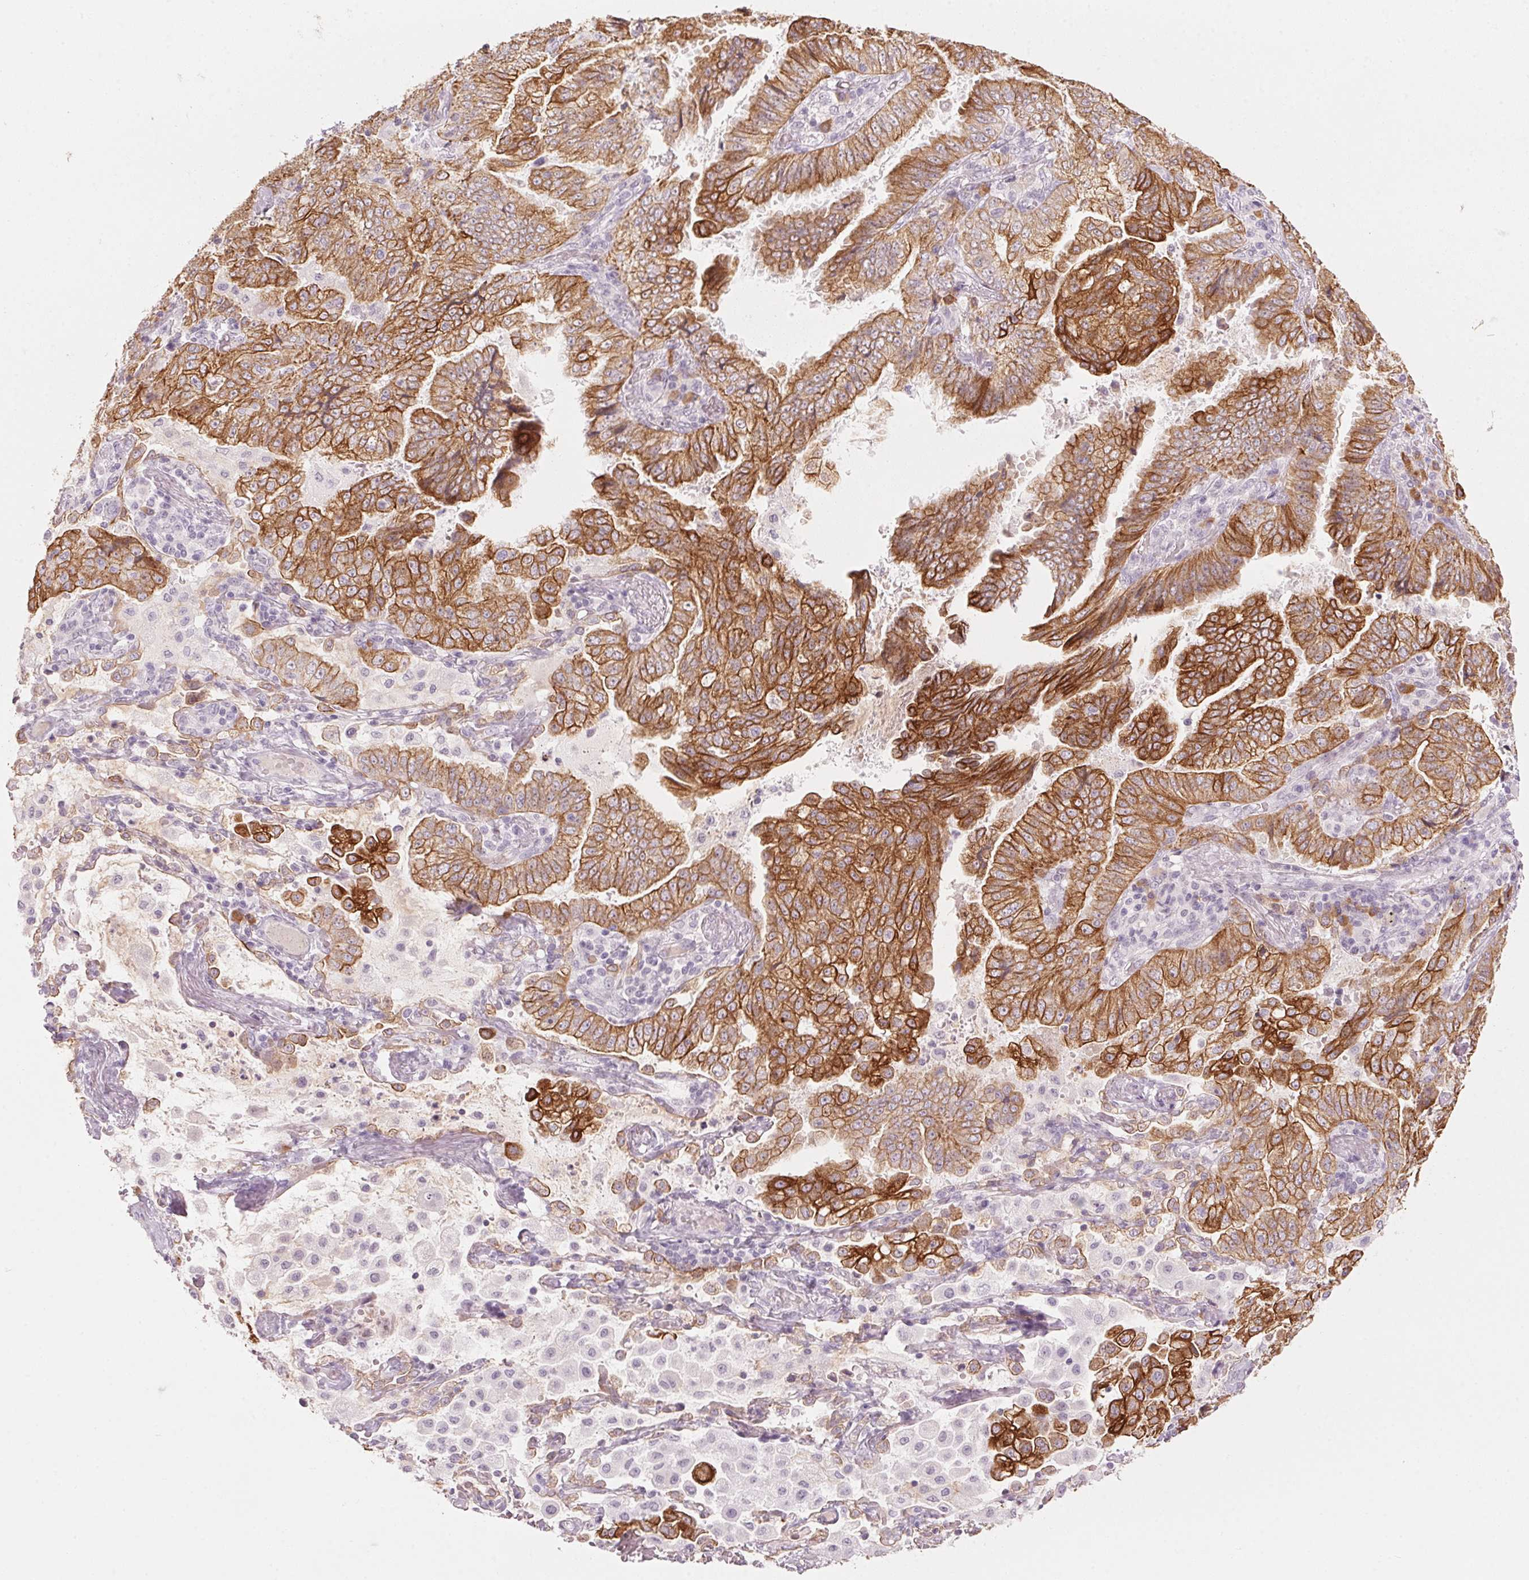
{"staining": {"intensity": "strong", "quantity": "25%-75%", "location": "cytoplasmic/membranous"}, "tissue": "lung cancer", "cell_type": "Tumor cells", "image_type": "cancer", "snomed": [{"axis": "morphology", "description": "Aneuploidy"}, {"axis": "morphology", "description": "Adenocarcinoma, NOS"}, {"axis": "morphology", "description": "Adenocarcinoma, metastatic, NOS"}, {"axis": "topography", "description": "Lymph node"}, {"axis": "topography", "description": "Lung"}], "caption": "Immunohistochemistry (DAB (3,3'-diaminobenzidine)) staining of human lung cancer (metastatic adenocarcinoma) displays strong cytoplasmic/membranous protein positivity in about 25%-75% of tumor cells.", "gene": "SCTR", "patient": {"sex": "female", "age": 48}}